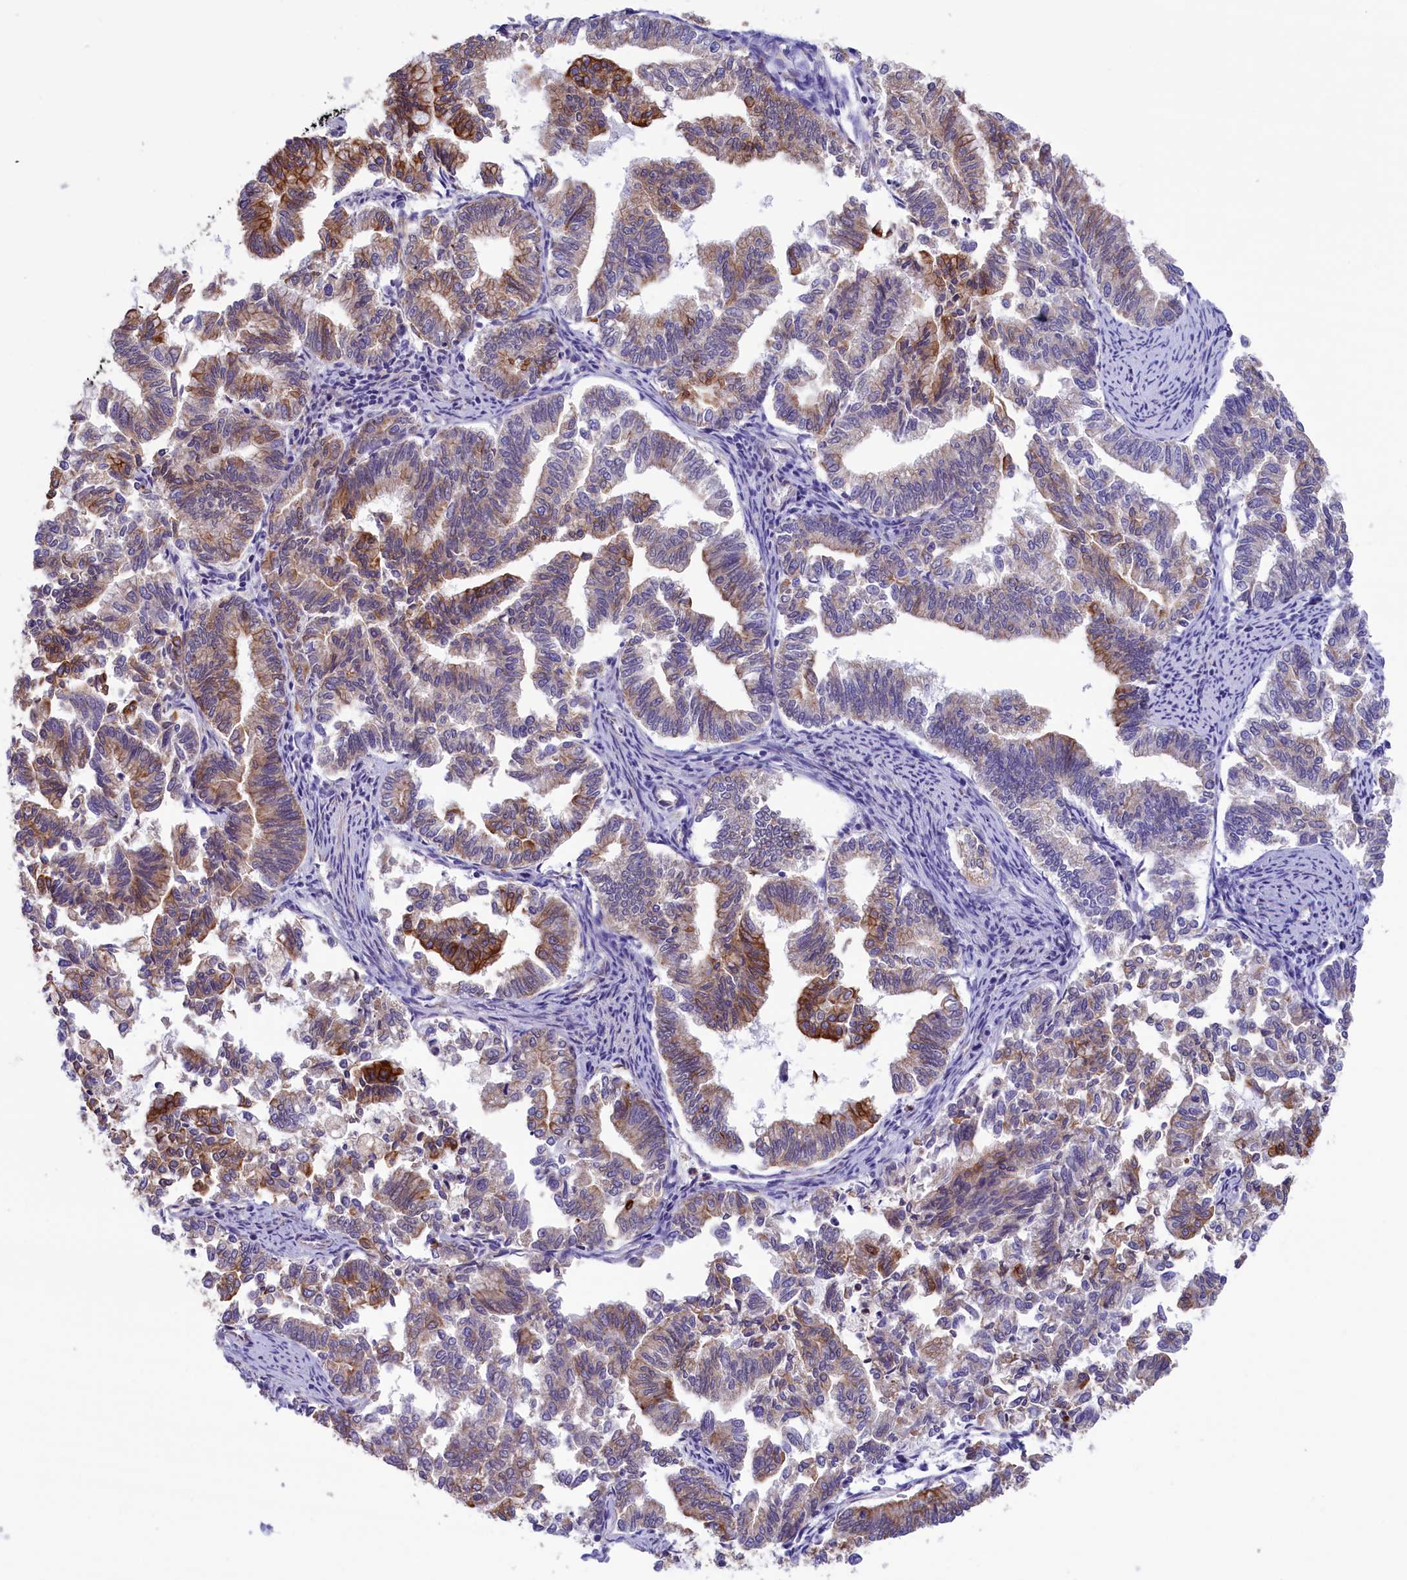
{"staining": {"intensity": "moderate", "quantity": "25%-75%", "location": "cytoplasmic/membranous"}, "tissue": "endometrial cancer", "cell_type": "Tumor cells", "image_type": "cancer", "snomed": [{"axis": "morphology", "description": "Adenocarcinoma, NOS"}, {"axis": "topography", "description": "Endometrium"}], "caption": "Moderate cytoplasmic/membranous staining is present in approximately 25%-75% of tumor cells in endometrial cancer (adenocarcinoma).", "gene": "GATB", "patient": {"sex": "female", "age": 79}}